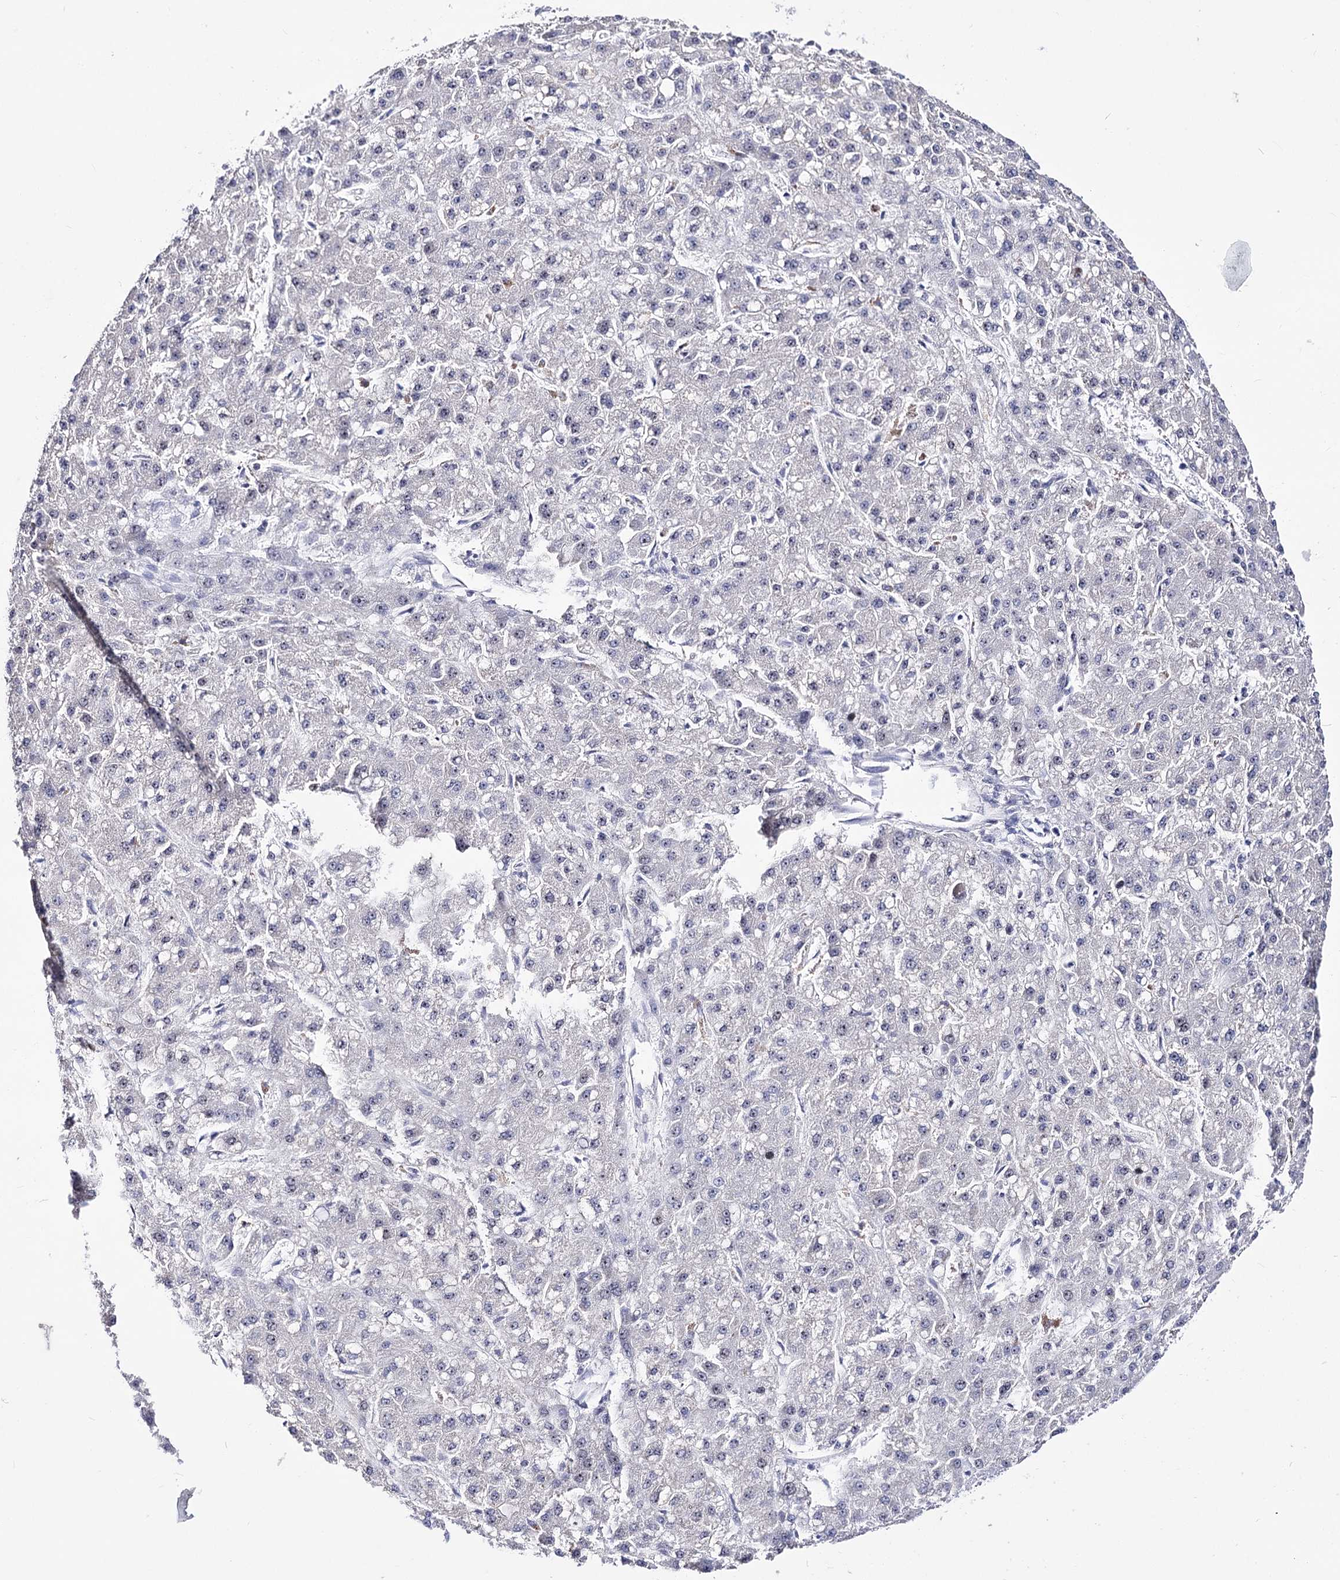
{"staining": {"intensity": "negative", "quantity": "none", "location": "none"}, "tissue": "liver cancer", "cell_type": "Tumor cells", "image_type": "cancer", "snomed": [{"axis": "morphology", "description": "Carcinoma, Hepatocellular, NOS"}, {"axis": "topography", "description": "Liver"}], "caption": "IHC photomicrograph of neoplastic tissue: hepatocellular carcinoma (liver) stained with DAB exhibits no significant protein positivity in tumor cells.", "gene": "PCGF5", "patient": {"sex": "male", "age": 67}}